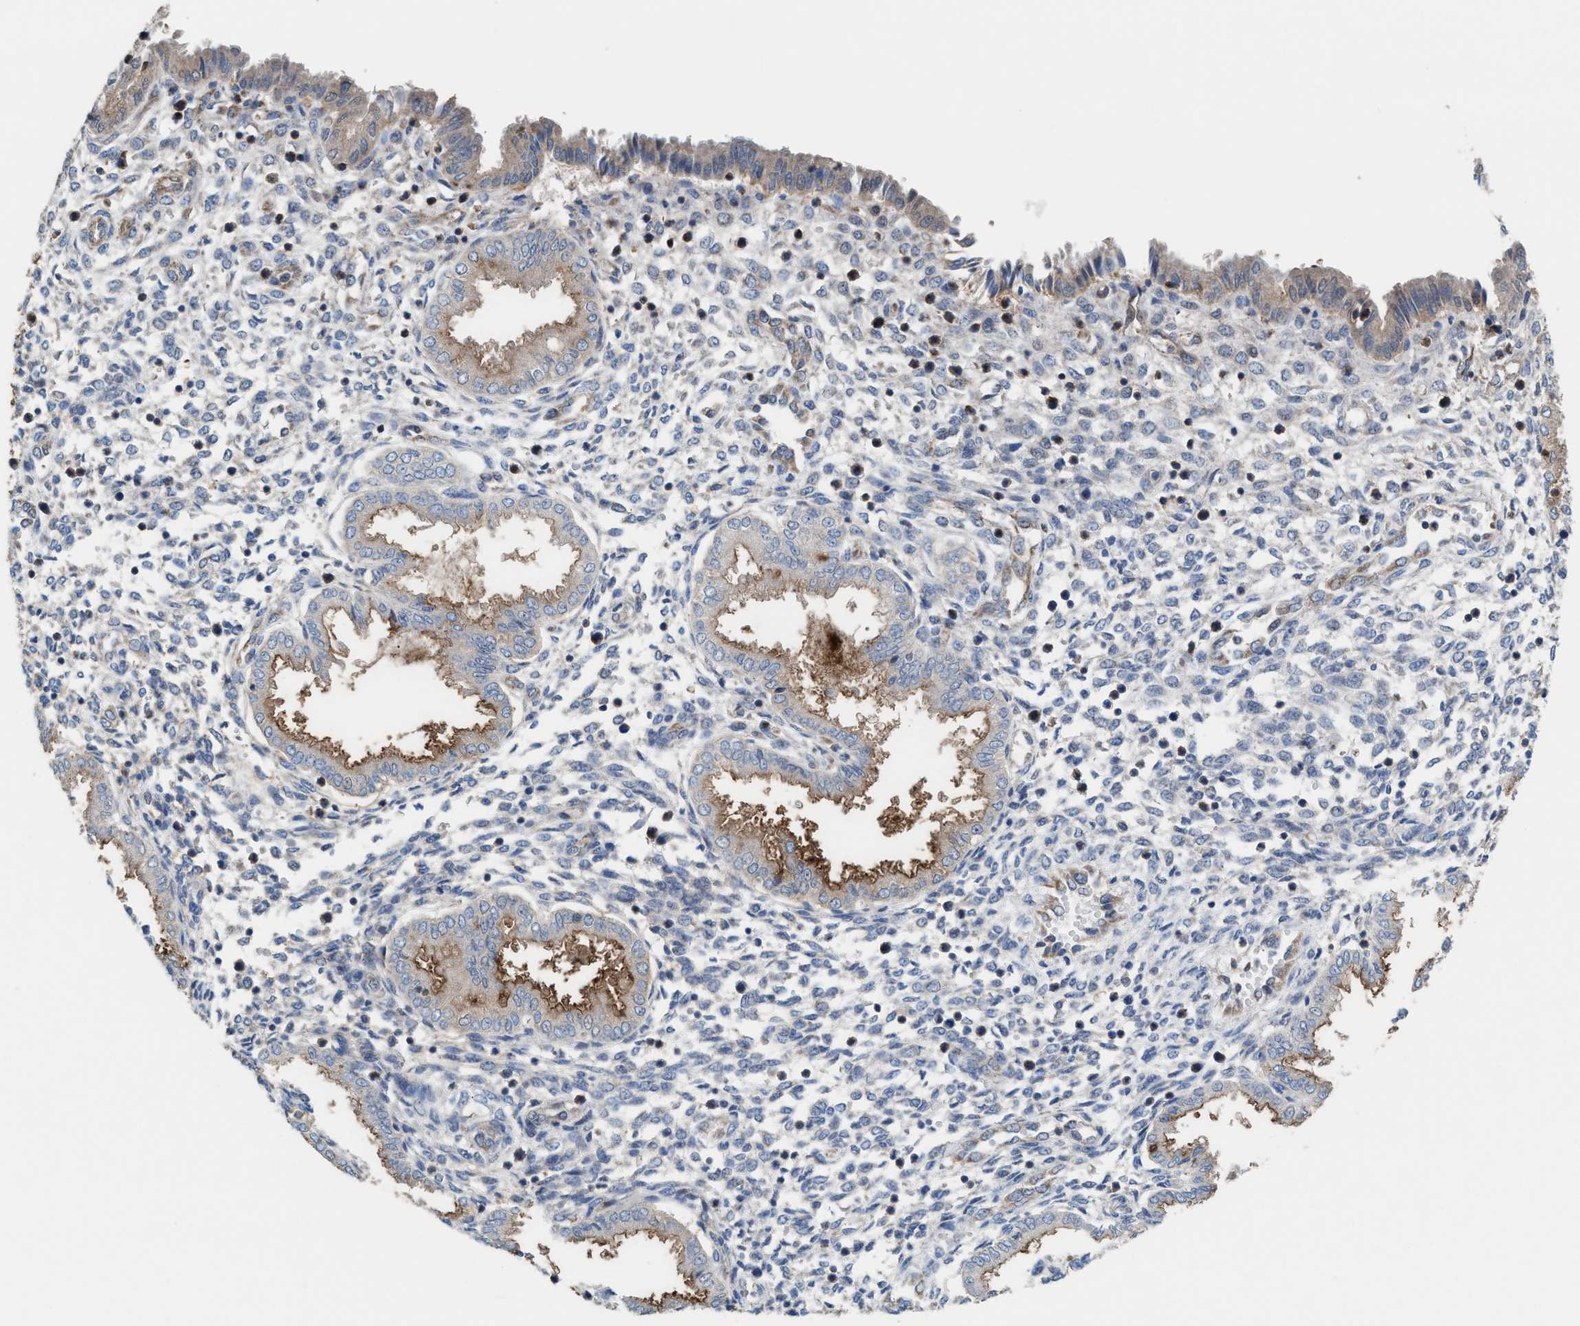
{"staining": {"intensity": "negative", "quantity": "none", "location": "none"}, "tissue": "endometrium", "cell_type": "Cells in endometrial stroma", "image_type": "normal", "snomed": [{"axis": "morphology", "description": "Normal tissue, NOS"}, {"axis": "topography", "description": "Endometrium"}], "caption": "This is an immunohistochemistry (IHC) micrograph of benign human endometrium. There is no staining in cells in endometrial stroma.", "gene": "MRM1", "patient": {"sex": "female", "age": 33}}